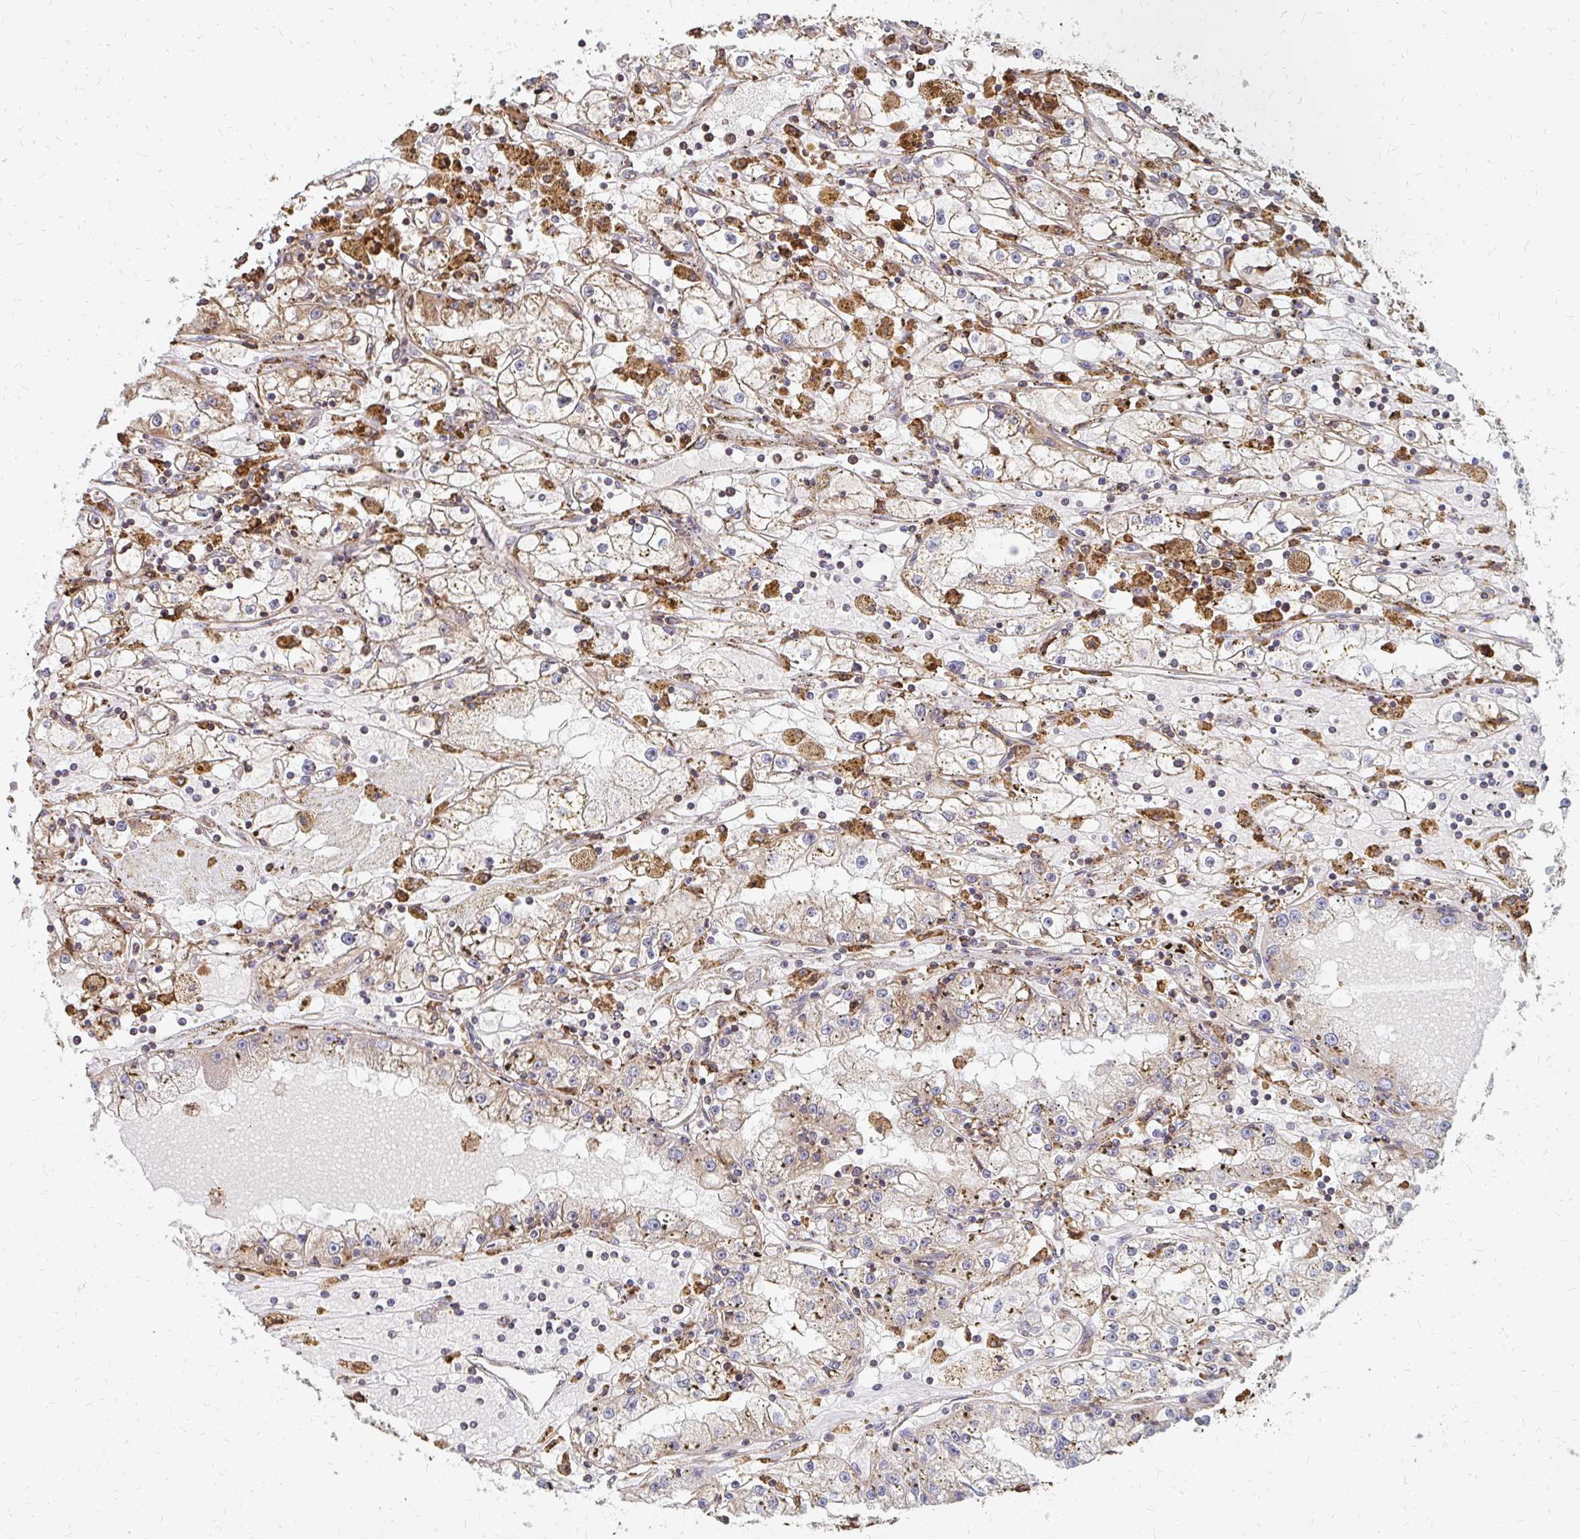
{"staining": {"intensity": "weak", "quantity": "25%-75%", "location": "cytoplasmic/membranous"}, "tissue": "renal cancer", "cell_type": "Tumor cells", "image_type": "cancer", "snomed": [{"axis": "morphology", "description": "Adenocarcinoma, NOS"}, {"axis": "topography", "description": "Kidney"}], "caption": "Tumor cells display weak cytoplasmic/membranous positivity in about 25%-75% of cells in renal cancer (adenocarcinoma).", "gene": "PPP1R13L", "patient": {"sex": "male", "age": 56}}